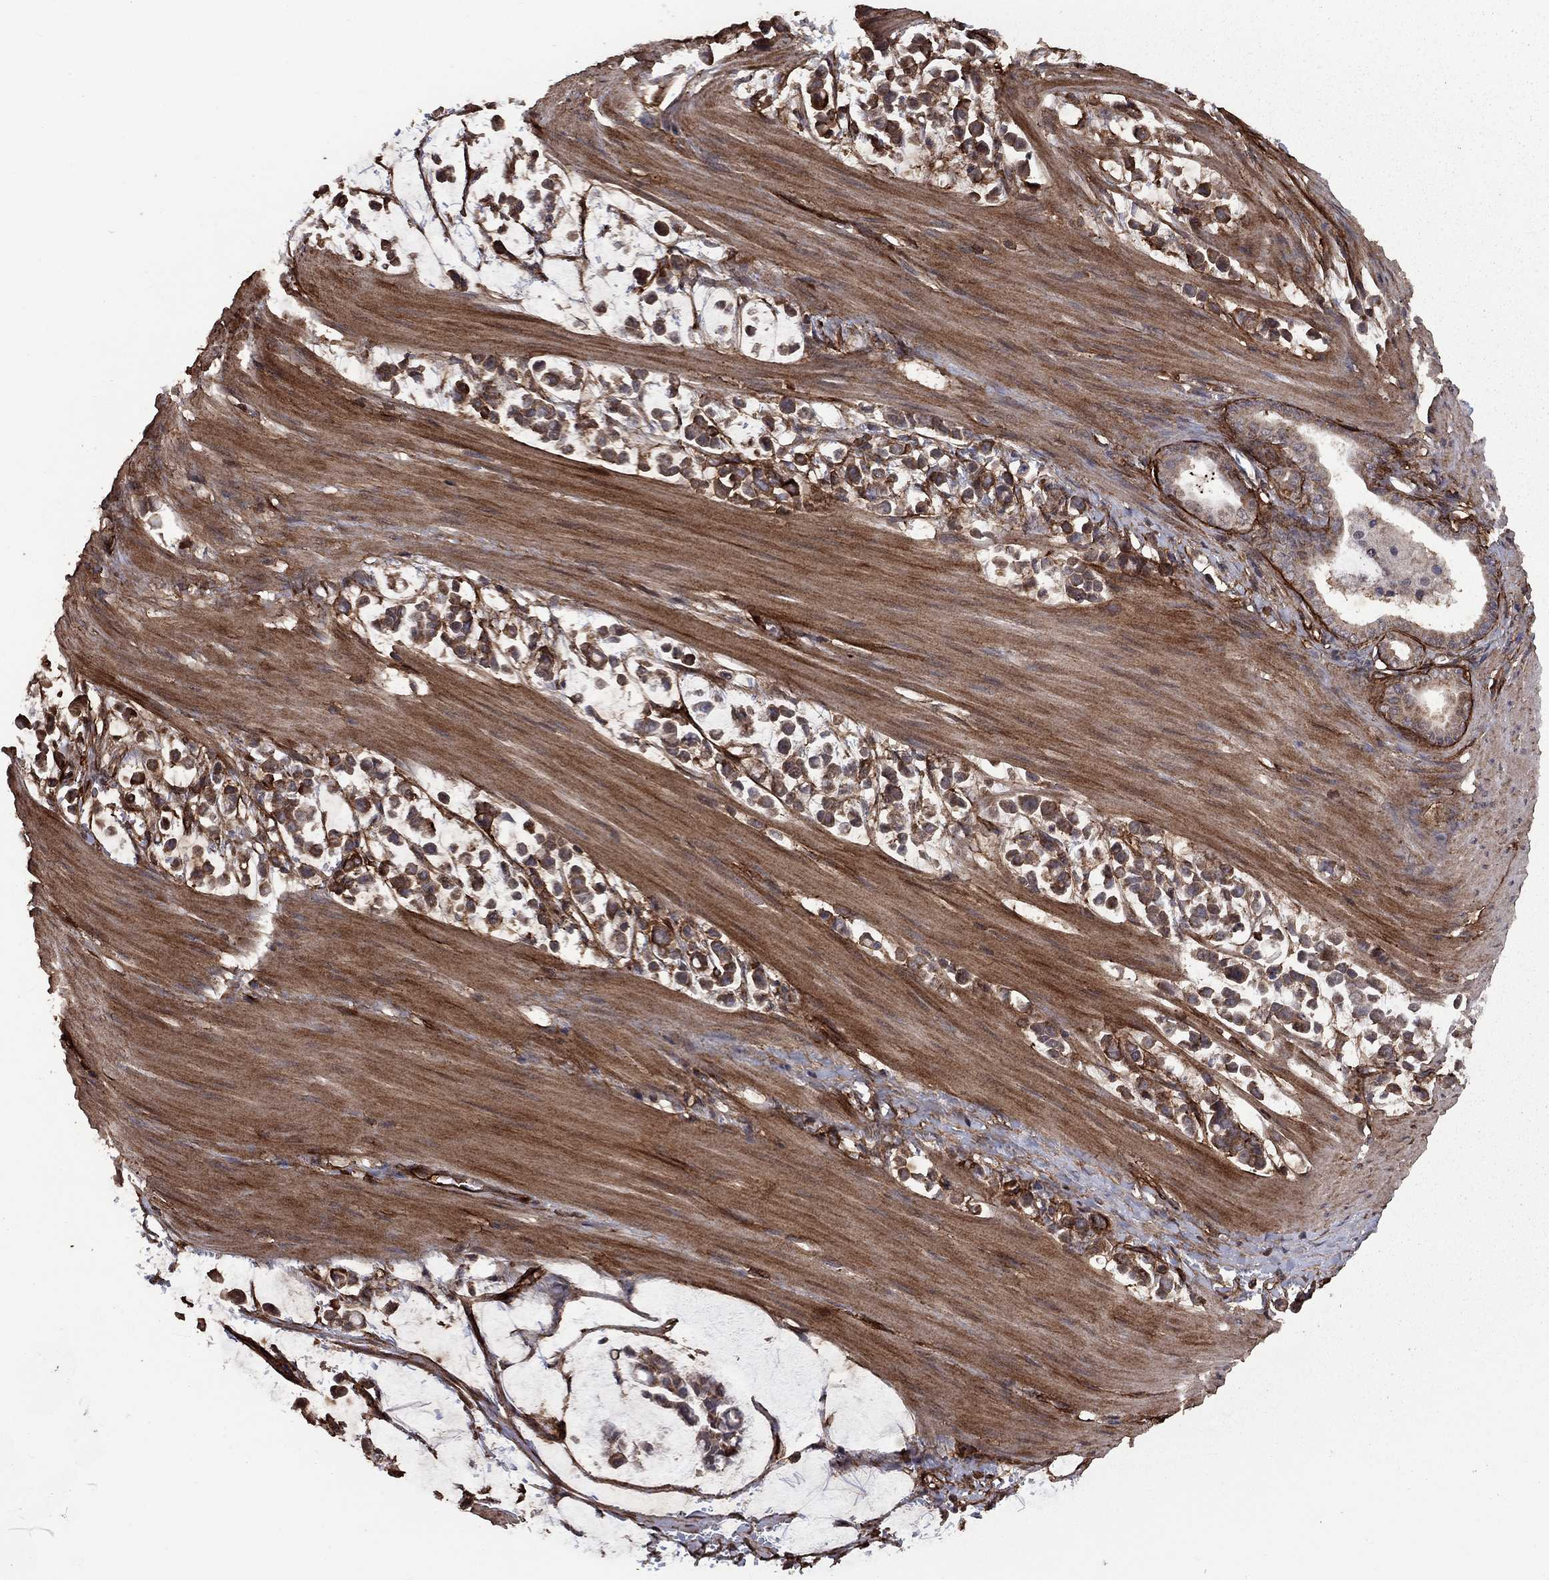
{"staining": {"intensity": "moderate", "quantity": "25%-75%", "location": "cytoplasmic/membranous"}, "tissue": "stomach cancer", "cell_type": "Tumor cells", "image_type": "cancer", "snomed": [{"axis": "morphology", "description": "Adenocarcinoma, NOS"}, {"axis": "topography", "description": "Stomach"}], "caption": "Adenocarcinoma (stomach) tissue shows moderate cytoplasmic/membranous staining in approximately 25%-75% of tumor cells, visualized by immunohistochemistry.", "gene": "COL18A1", "patient": {"sex": "male", "age": 82}}